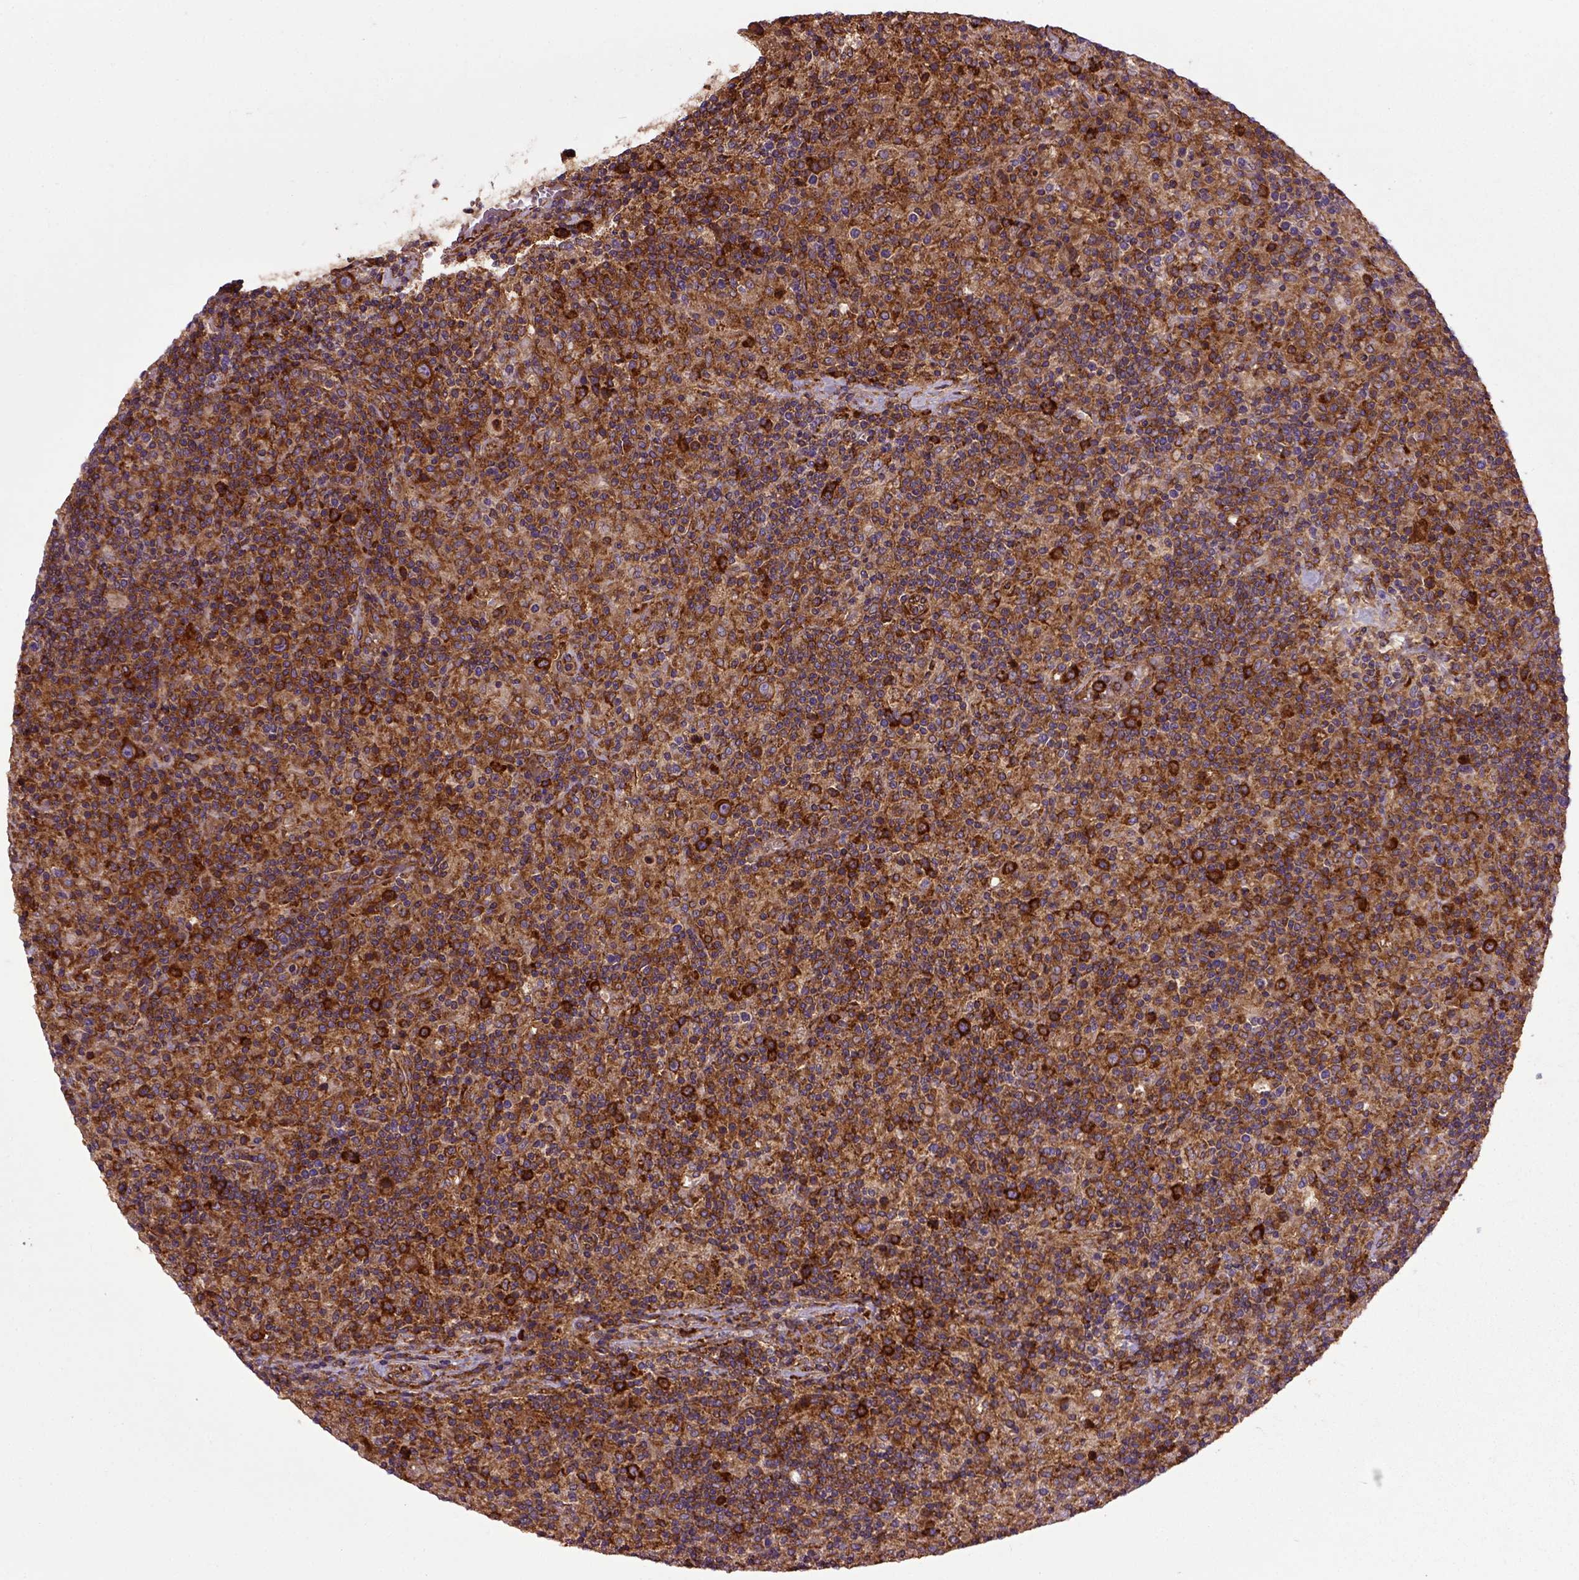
{"staining": {"intensity": "strong", "quantity": ">75%", "location": "cytoplasmic/membranous"}, "tissue": "lymphoma", "cell_type": "Tumor cells", "image_type": "cancer", "snomed": [{"axis": "morphology", "description": "Hodgkin's disease, NOS"}, {"axis": "topography", "description": "Lymph node"}], "caption": "This is an image of immunohistochemistry staining of Hodgkin's disease, which shows strong expression in the cytoplasmic/membranous of tumor cells.", "gene": "CAPRIN1", "patient": {"sex": "male", "age": 70}}